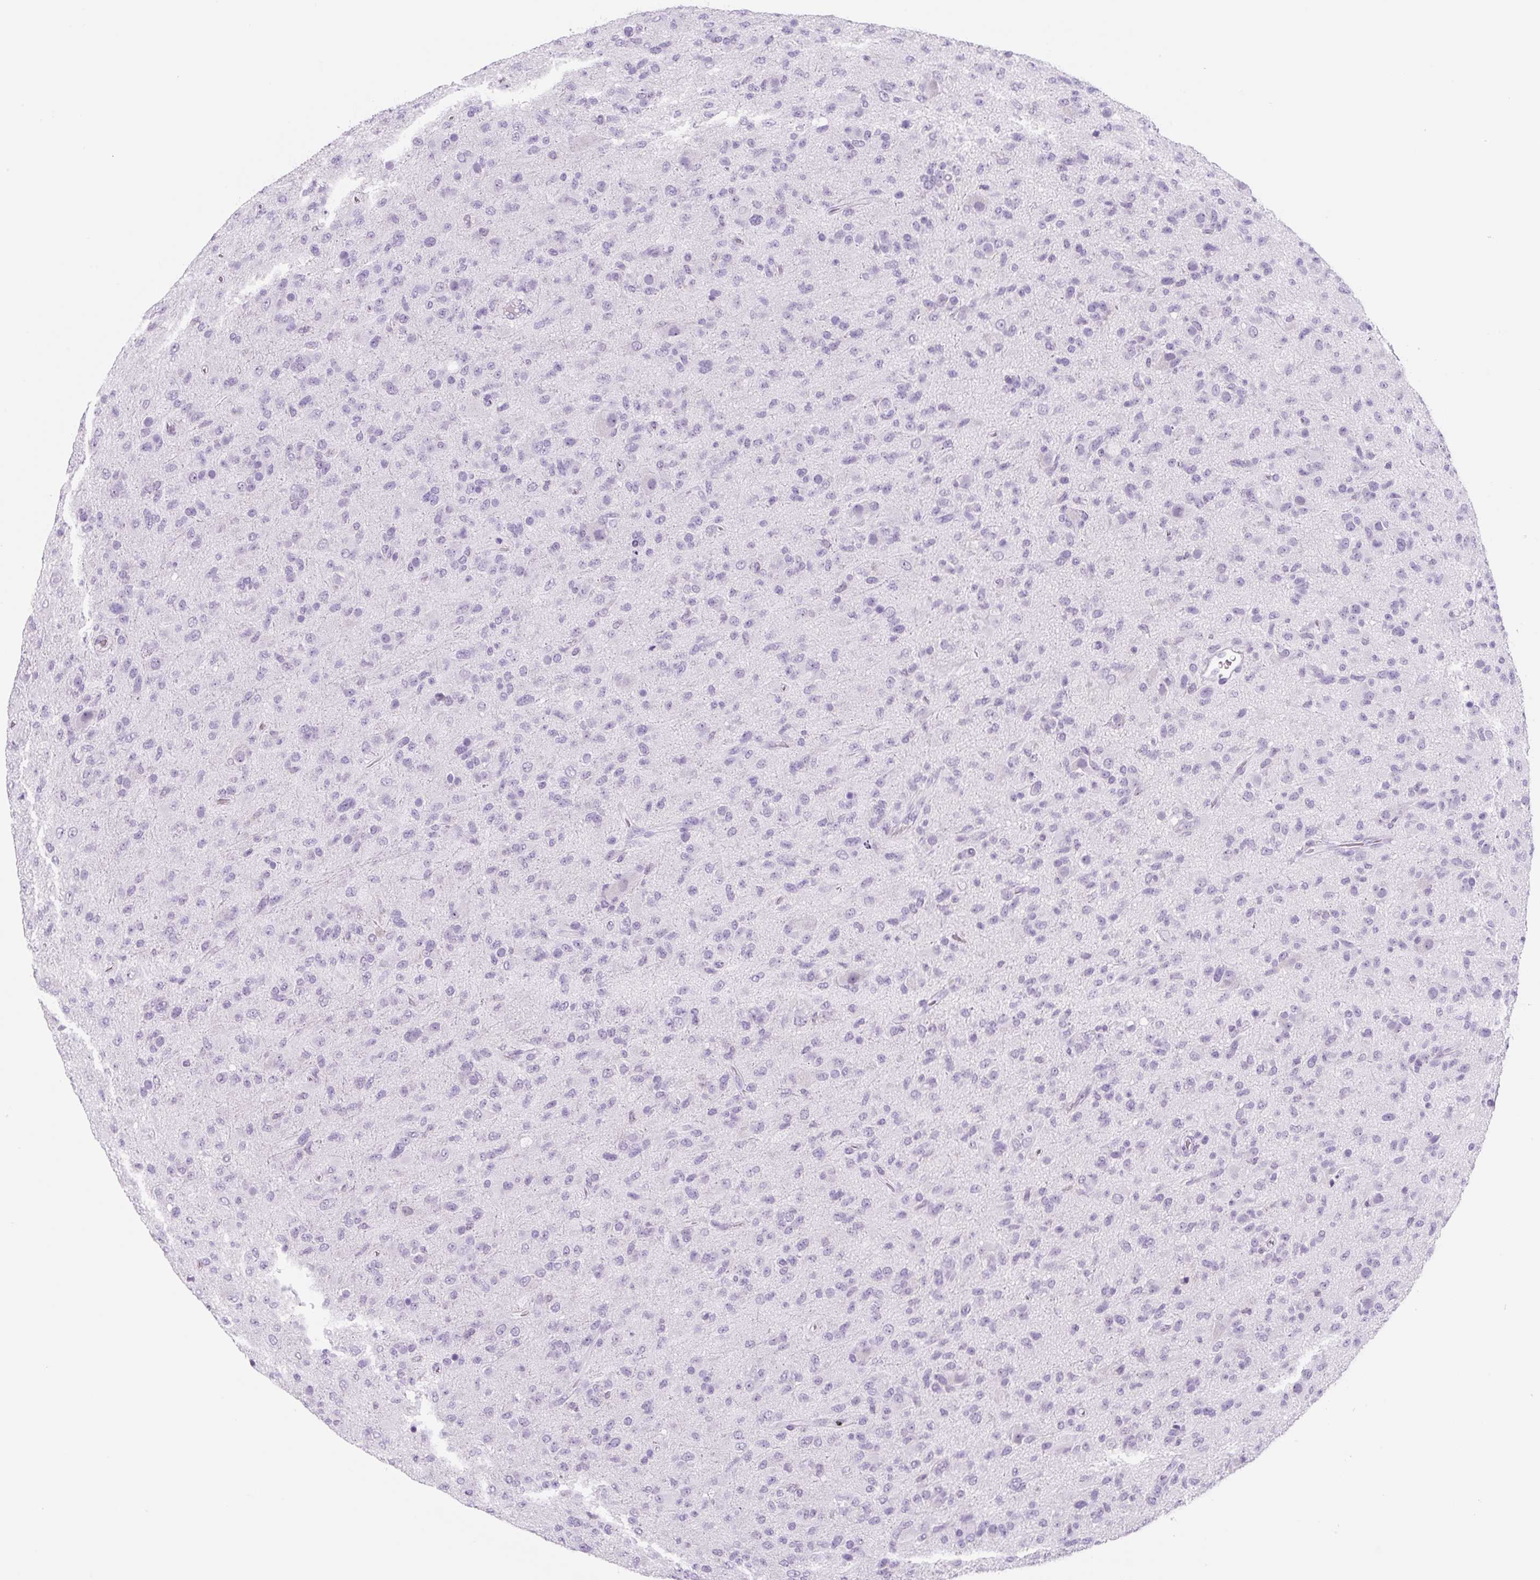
{"staining": {"intensity": "negative", "quantity": "none", "location": "none"}, "tissue": "glioma", "cell_type": "Tumor cells", "image_type": "cancer", "snomed": [{"axis": "morphology", "description": "Glioma, malignant, Low grade"}, {"axis": "topography", "description": "Brain"}], "caption": "High magnification brightfield microscopy of low-grade glioma (malignant) stained with DAB (3,3'-diaminobenzidine) (brown) and counterstained with hematoxylin (blue): tumor cells show no significant expression.", "gene": "TNFRSF8", "patient": {"sex": "male", "age": 65}}